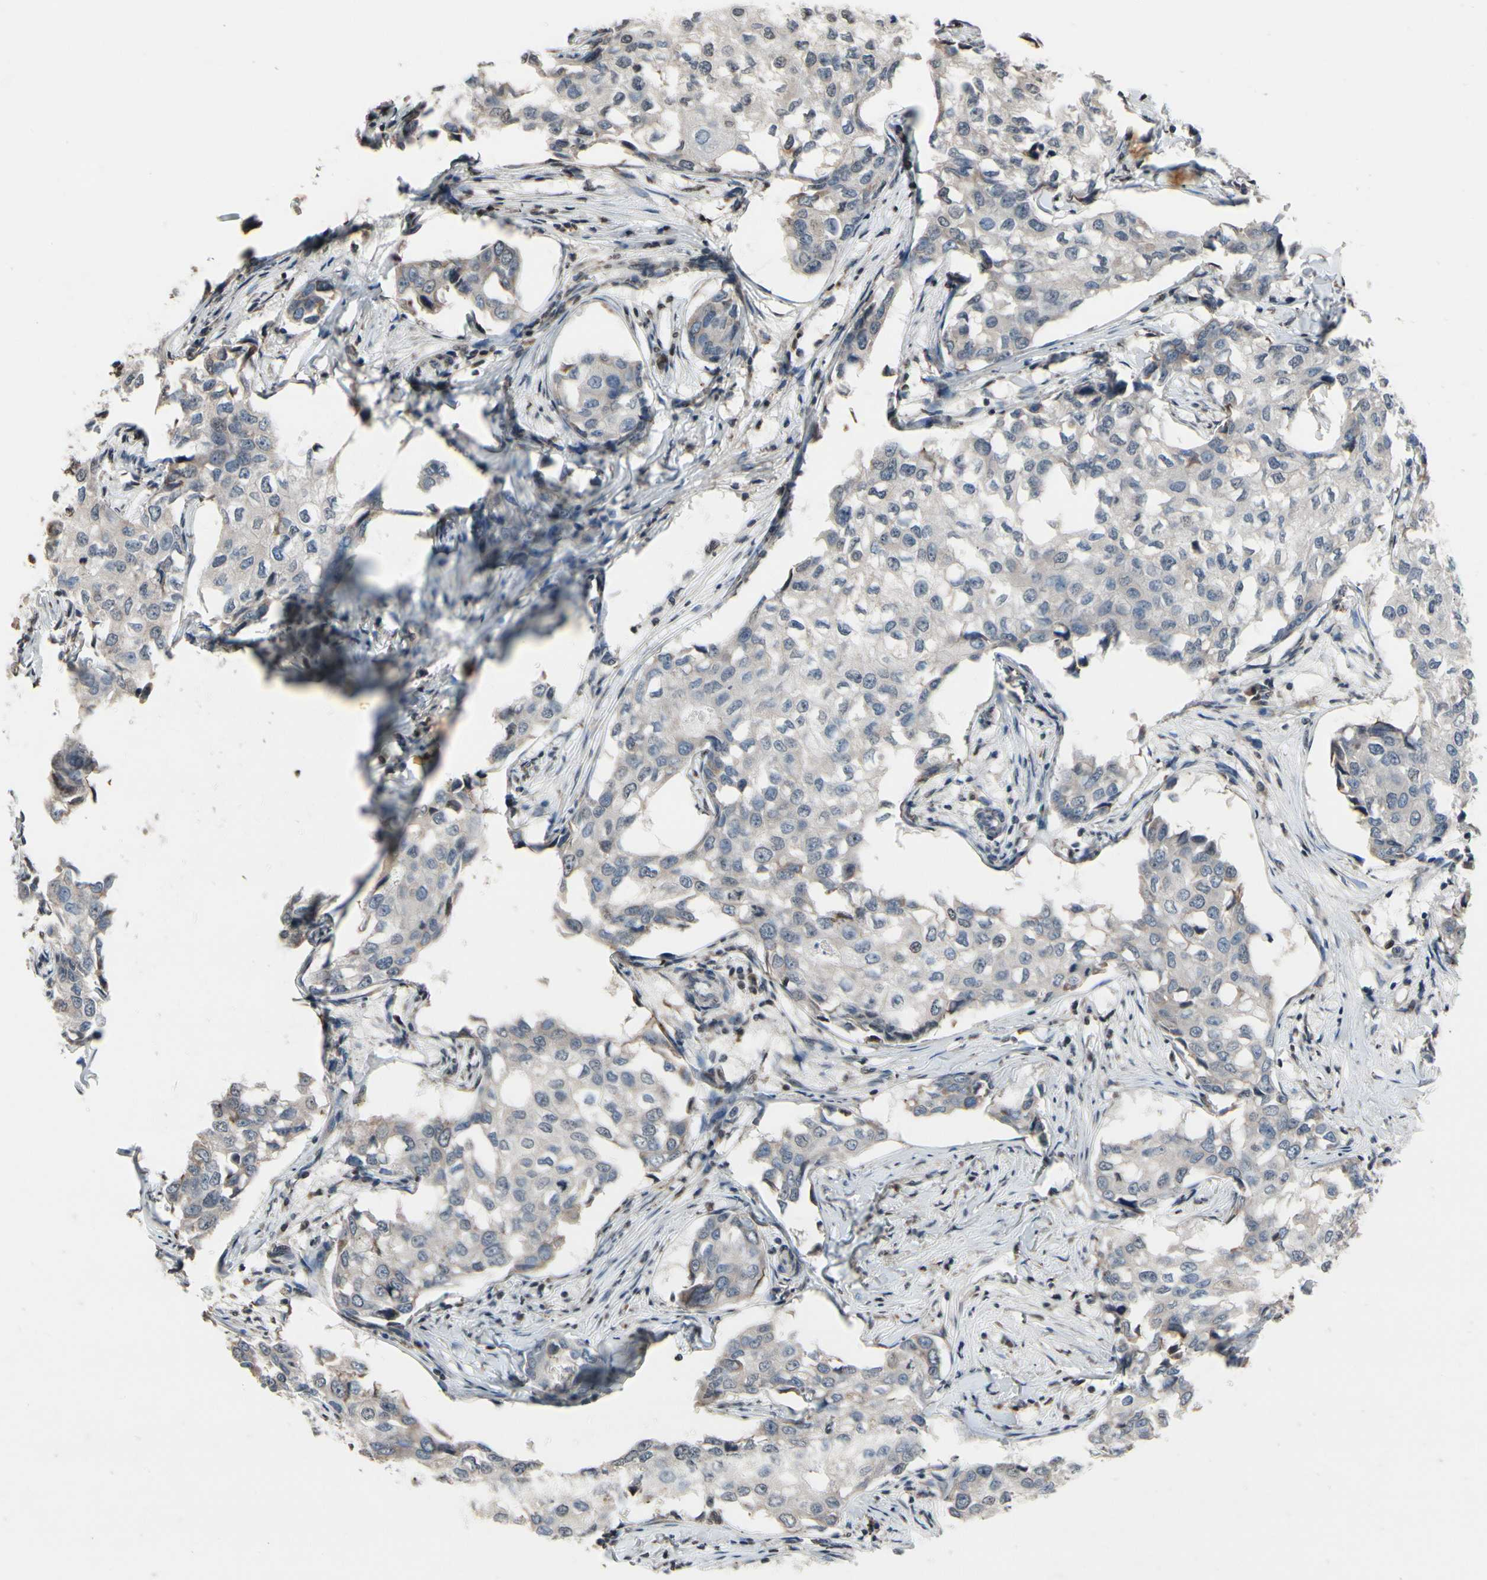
{"staining": {"intensity": "negative", "quantity": "none", "location": "none"}, "tissue": "breast cancer", "cell_type": "Tumor cells", "image_type": "cancer", "snomed": [{"axis": "morphology", "description": "Duct carcinoma"}, {"axis": "topography", "description": "Breast"}], "caption": "Immunohistochemistry (IHC) of breast intraductal carcinoma reveals no staining in tumor cells. (DAB IHC visualized using brightfield microscopy, high magnification).", "gene": "HIPK2", "patient": {"sex": "female", "age": 27}}